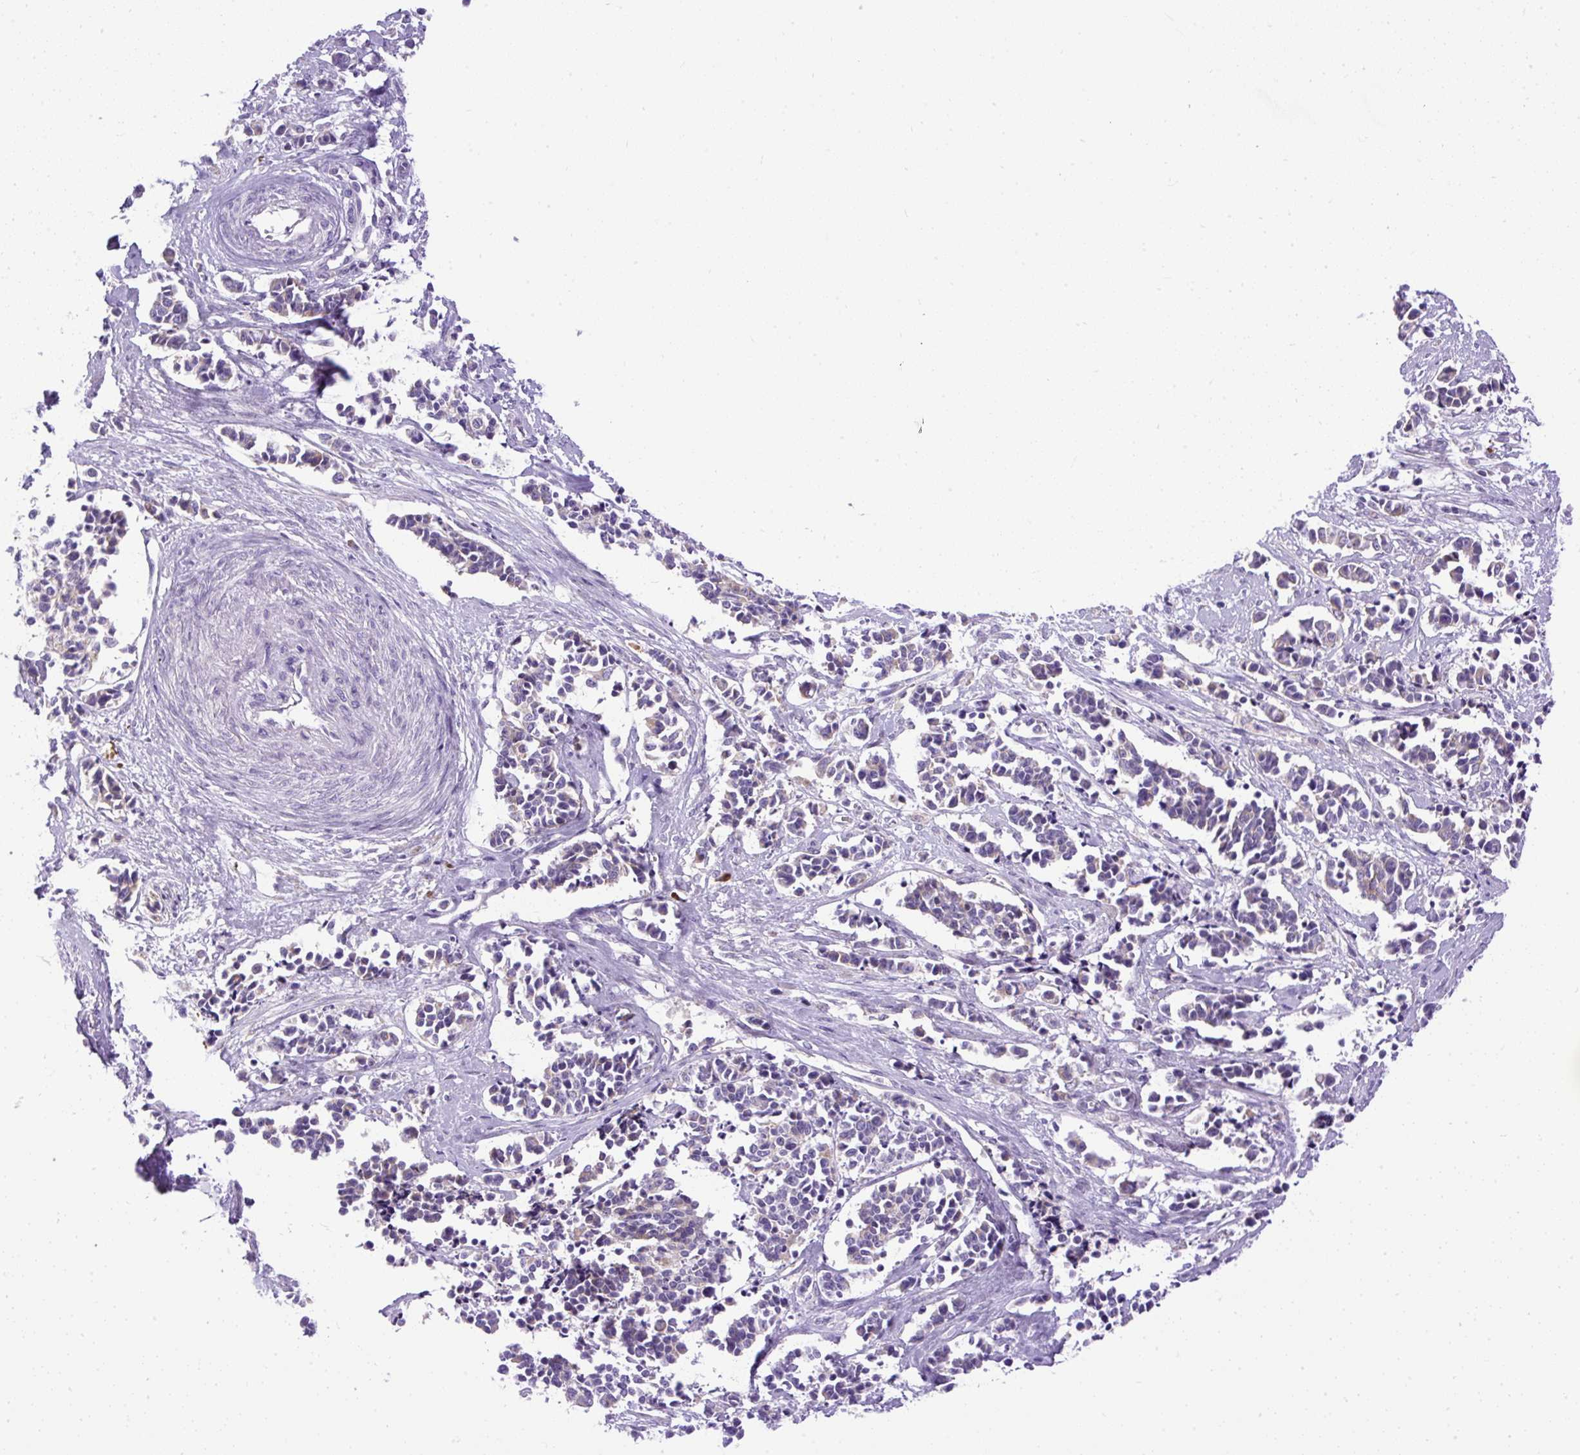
{"staining": {"intensity": "negative", "quantity": "none", "location": "none"}, "tissue": "cervical cancer", "cell_type": "Tumor cells", "image_type": "cancer", "snomed": [{"axis": "morphology", "description": "Normal tissue, NOS"}, {"axis": "morphology", "description": "Squamous cell carcinoma, NOS"}, {"axis": "topography", "description": "Cervix"}], "caption": "Immunohistochemistry of human cervical squamous cell carcinoma exhibits no positivity in tumor cells.", "gene": "SYBU", "patient": {"sex": "female", "age": 35}}